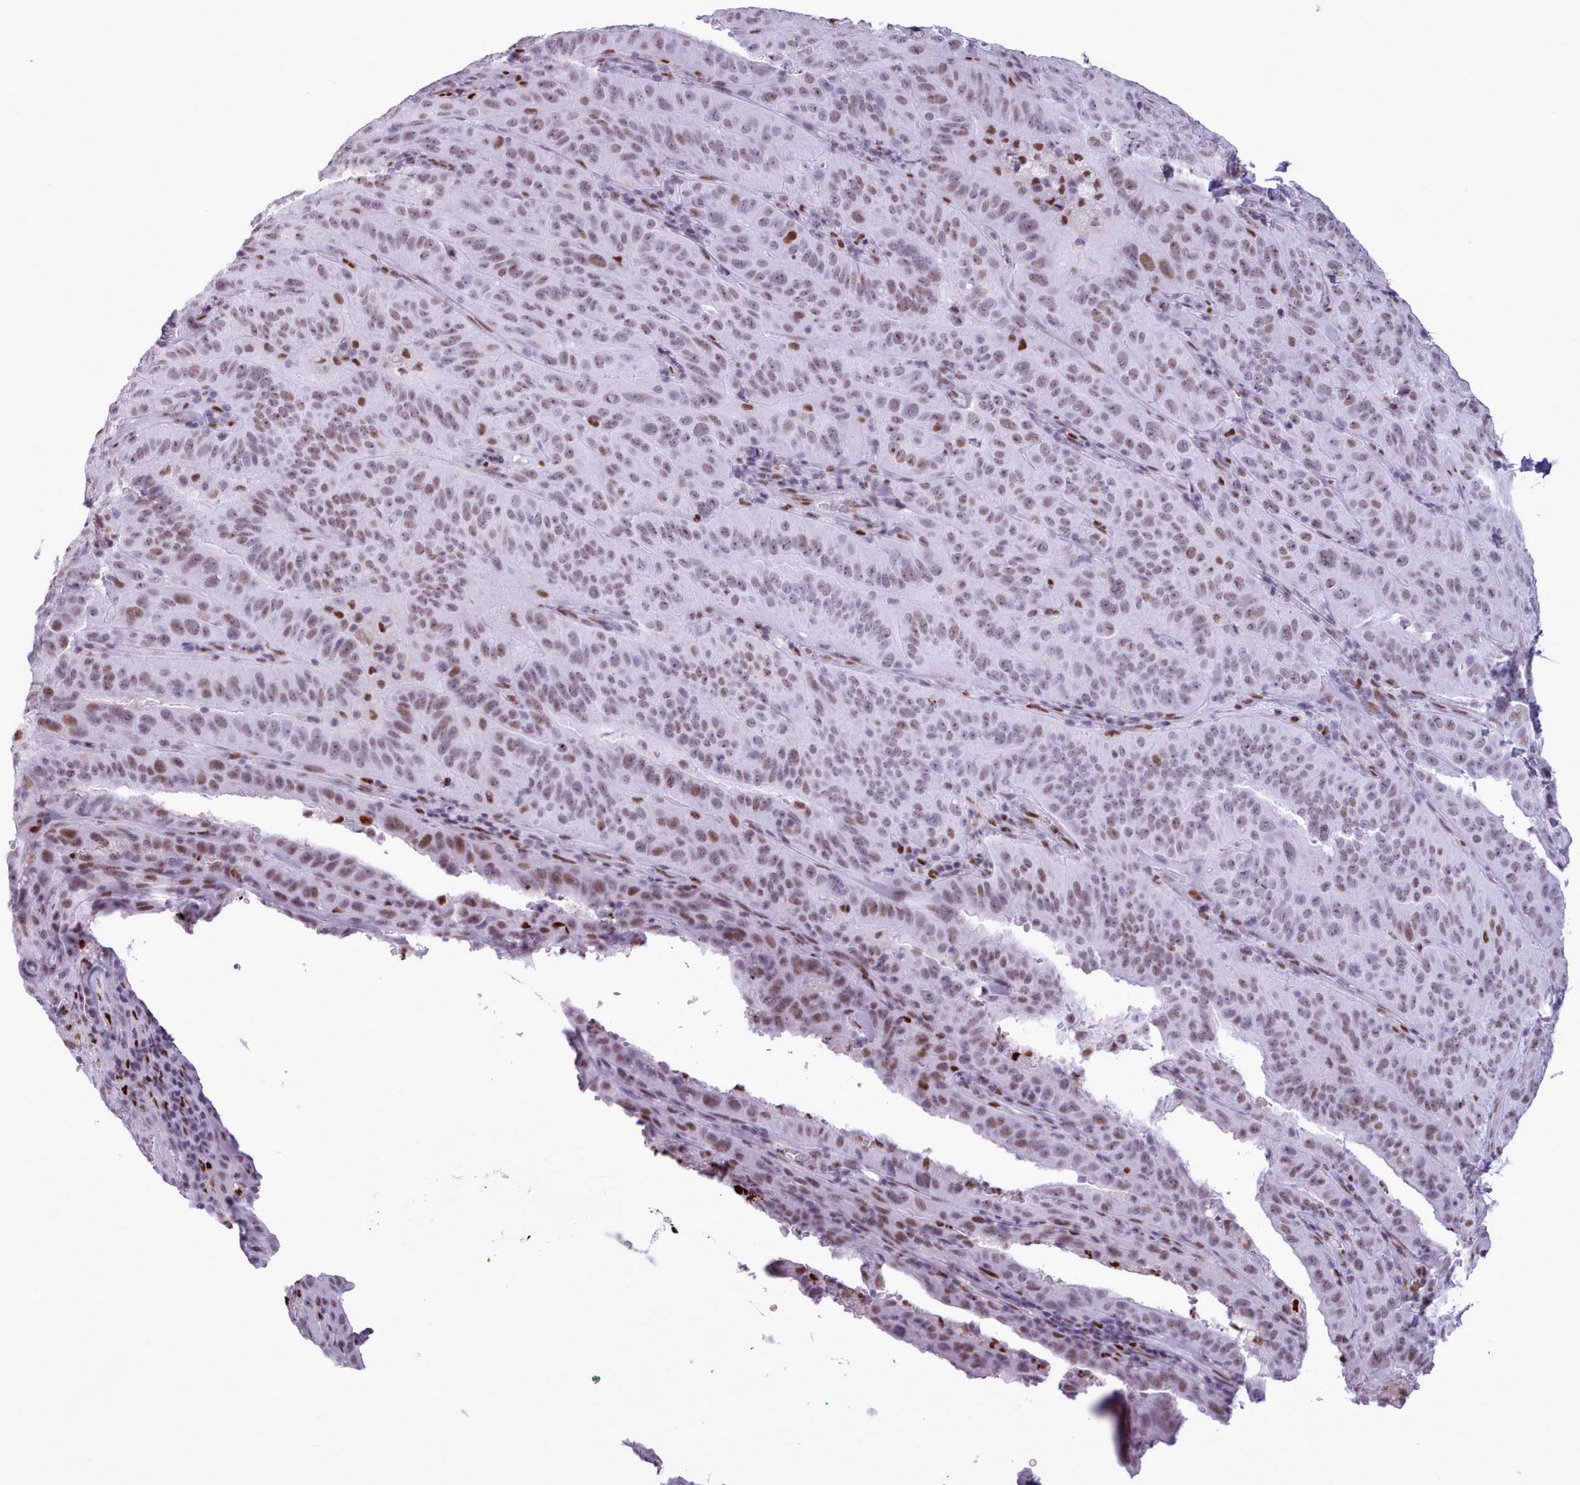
{"staining": {"intensity": "moderate", "quantity": ">75%", "location": "nuclear"}, "tissue": "pancreatic cancer", "cell_type": "Tumor cells", "image_type": "cancer", "snomed": [{"axis": "morphology", "description": "Adenocarcinoma, NOS"}, {"axis": "topography", "description": "Pancreas"}], "caption": "Brown immunohistochemical staining in human pancreatic cancer displays moderate nuclear staining in about >75% of tumor cells.", "gene": "SRSF4", "patient": {"sex": "male", "age": 63}}